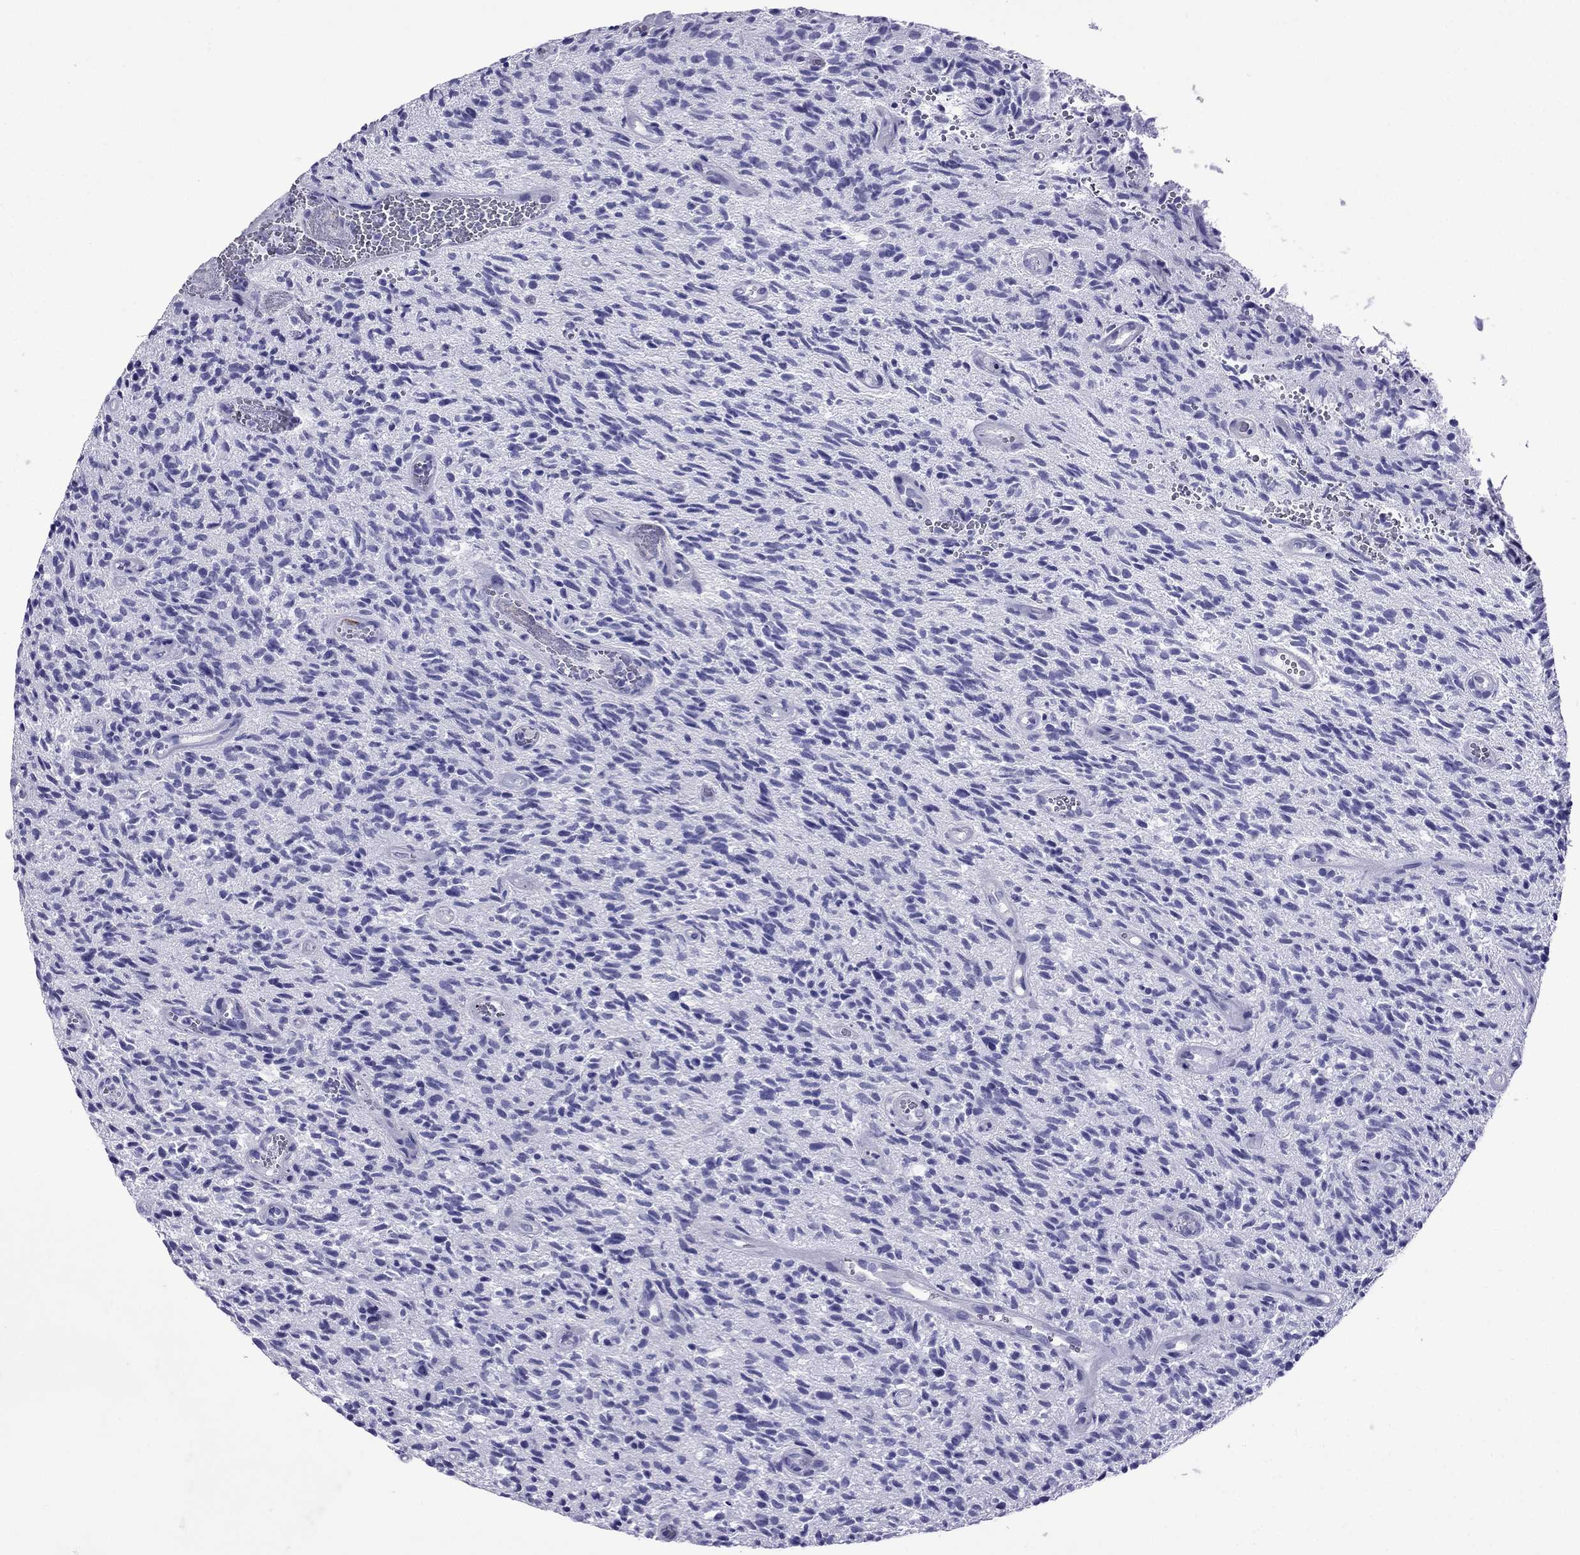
{"staining": {"intensity": "negative", "quantity": "none", "location": "none"}, "tissue": "glioma", "cell_type": "Tumor cells", "image_type": "cancer", "snomed": [{"axis": "morphology", "description": "Glioma, malignant, High grade"}, {"axis": "topography", "description": "Brain"}], "caption": "There is no significant positivity in tumor cells of malignant glioma (high-grade).", "gene": "ARR3", "patient": {"sex": "male", "age": 64}}